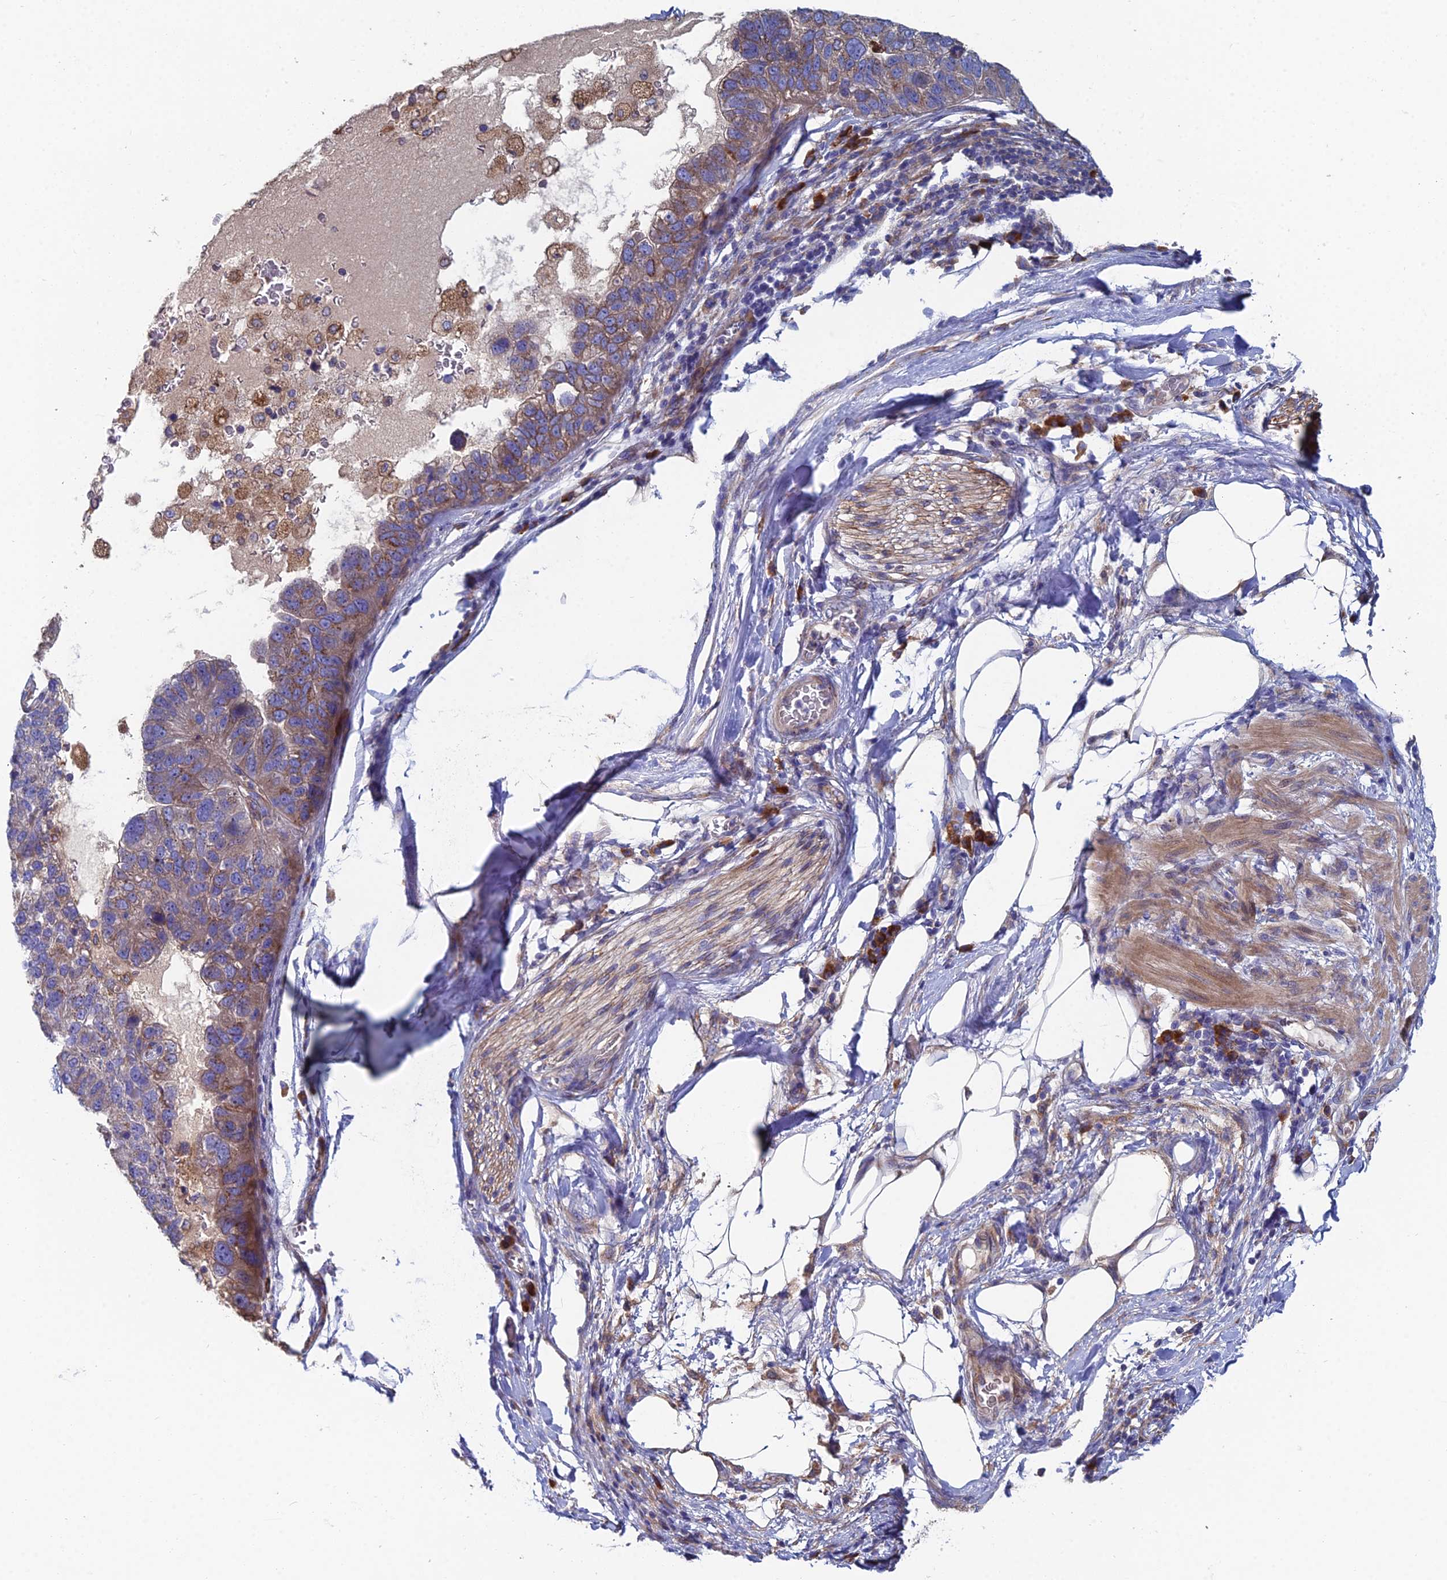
{"staining": {"intensity": "moderate", "quantity": "25%-75%", "location": "cytoplasmic/membranous"}, "tissue": "pancreatic cancer", "cell_type": "Tumor cells", "image_type": "cancer", "snomed": [{"axis": "morphology", "description": "Adenocarcinoma, NOS"}, {"axis": "topography", "description": "Pancreas"}], "caption": "Pancreatic adenocarcinoma was stained to show a protein in brown. There is medium levels of moderate cytoplasmic/membranous positivity in about 25%-75% of tumor cells. (IHC, brightfield microscopy, high magnification).", "gene": "CLCN3", "patient": {"sex": "female", "age": 61}}